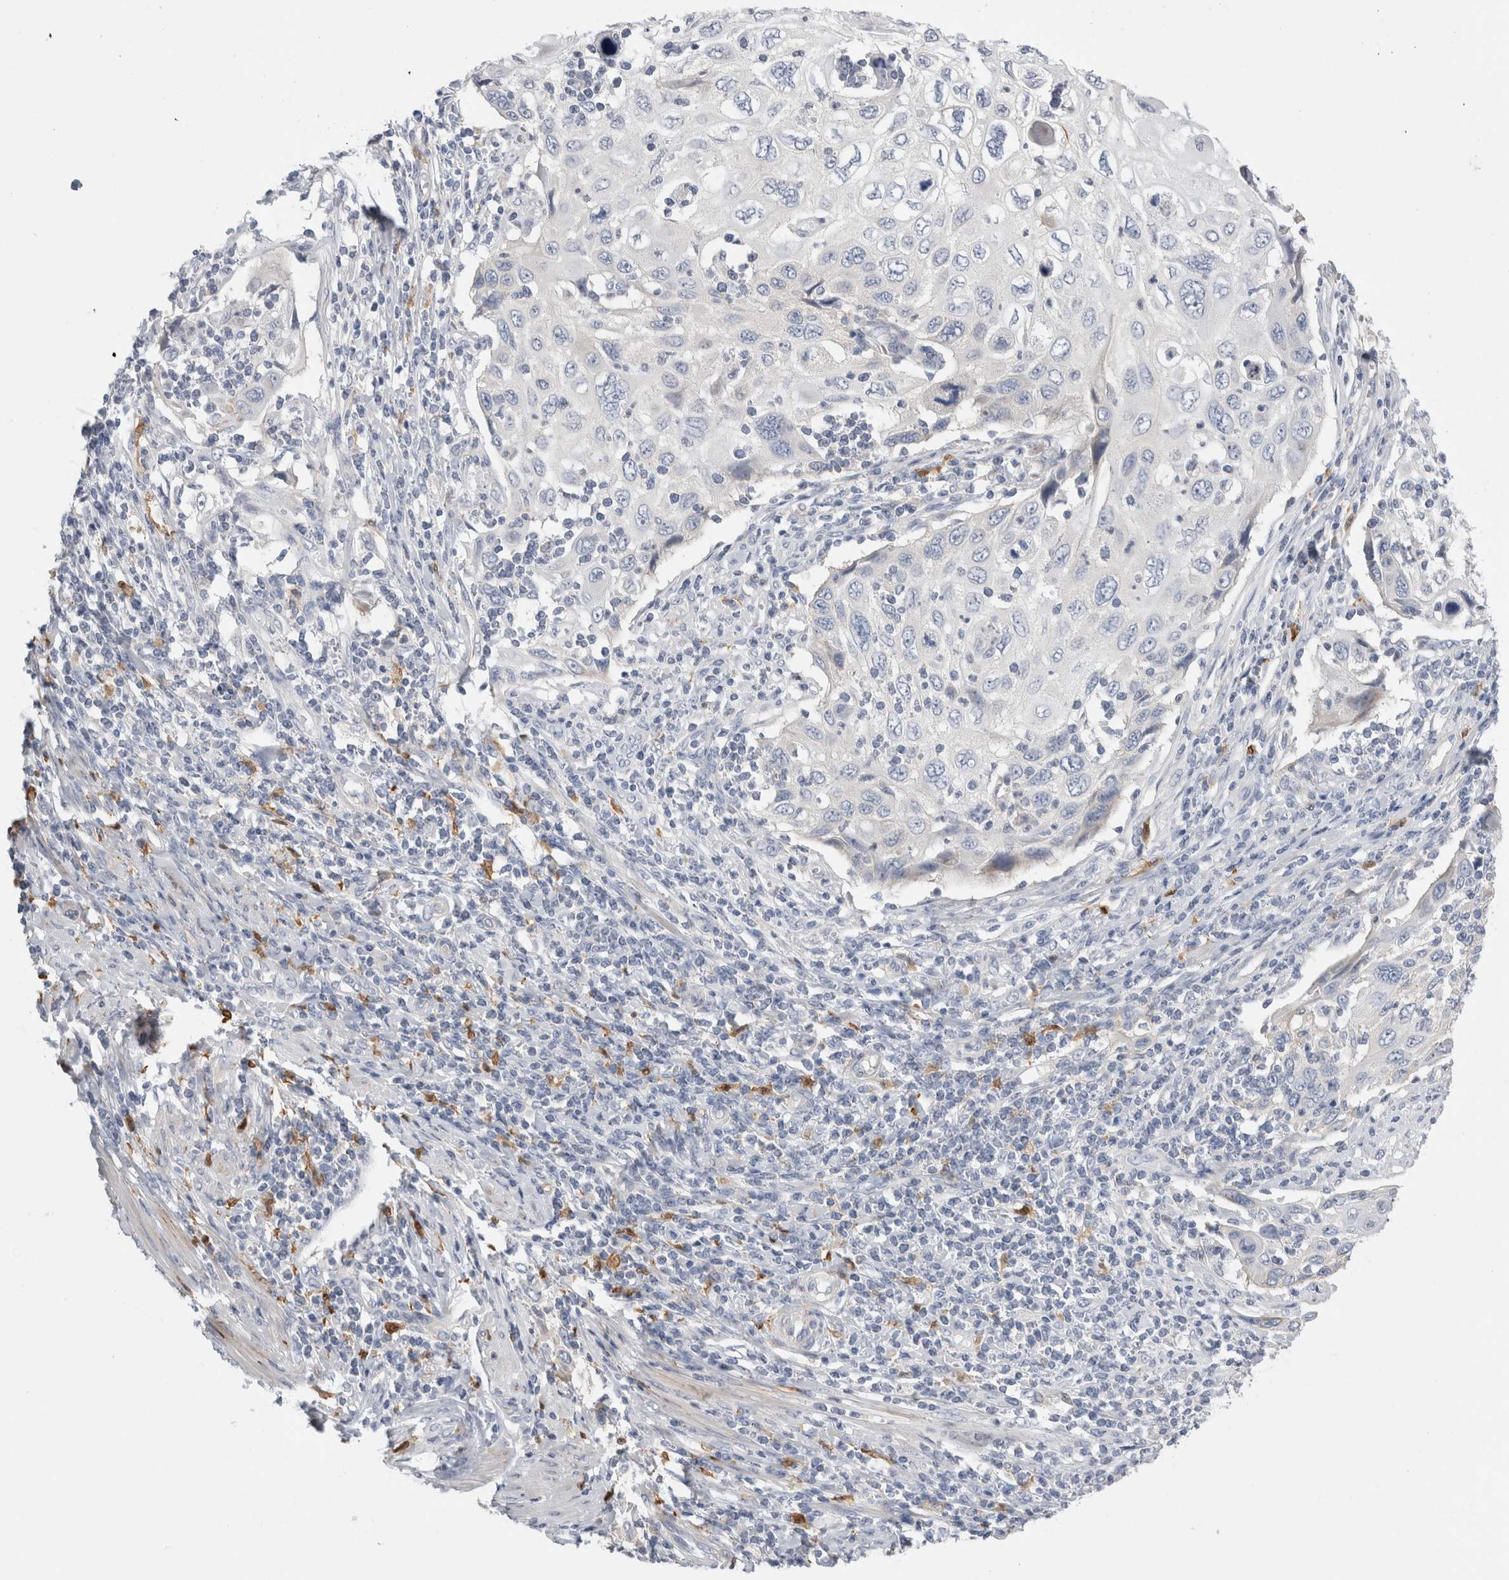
{"staining": {"intensity": "weak", "quantity": "<25%", "location": "cytoplasmic/membranous"}, "tissue": "cervical cancer", "cell_type": "Tumor cells", "image_type": "cancer", "snomed": [{"axis": "morphology", "description": "Squamous cell carcinoma, NOS"}, {"axis": "topography", "description": "Cervix"}], "caption": "Protein analysis of cervical cancer reveals no significant staining in tumor cells.", "gene": "SLC20A2", "patient": {"sex": "female", "age": 70}}